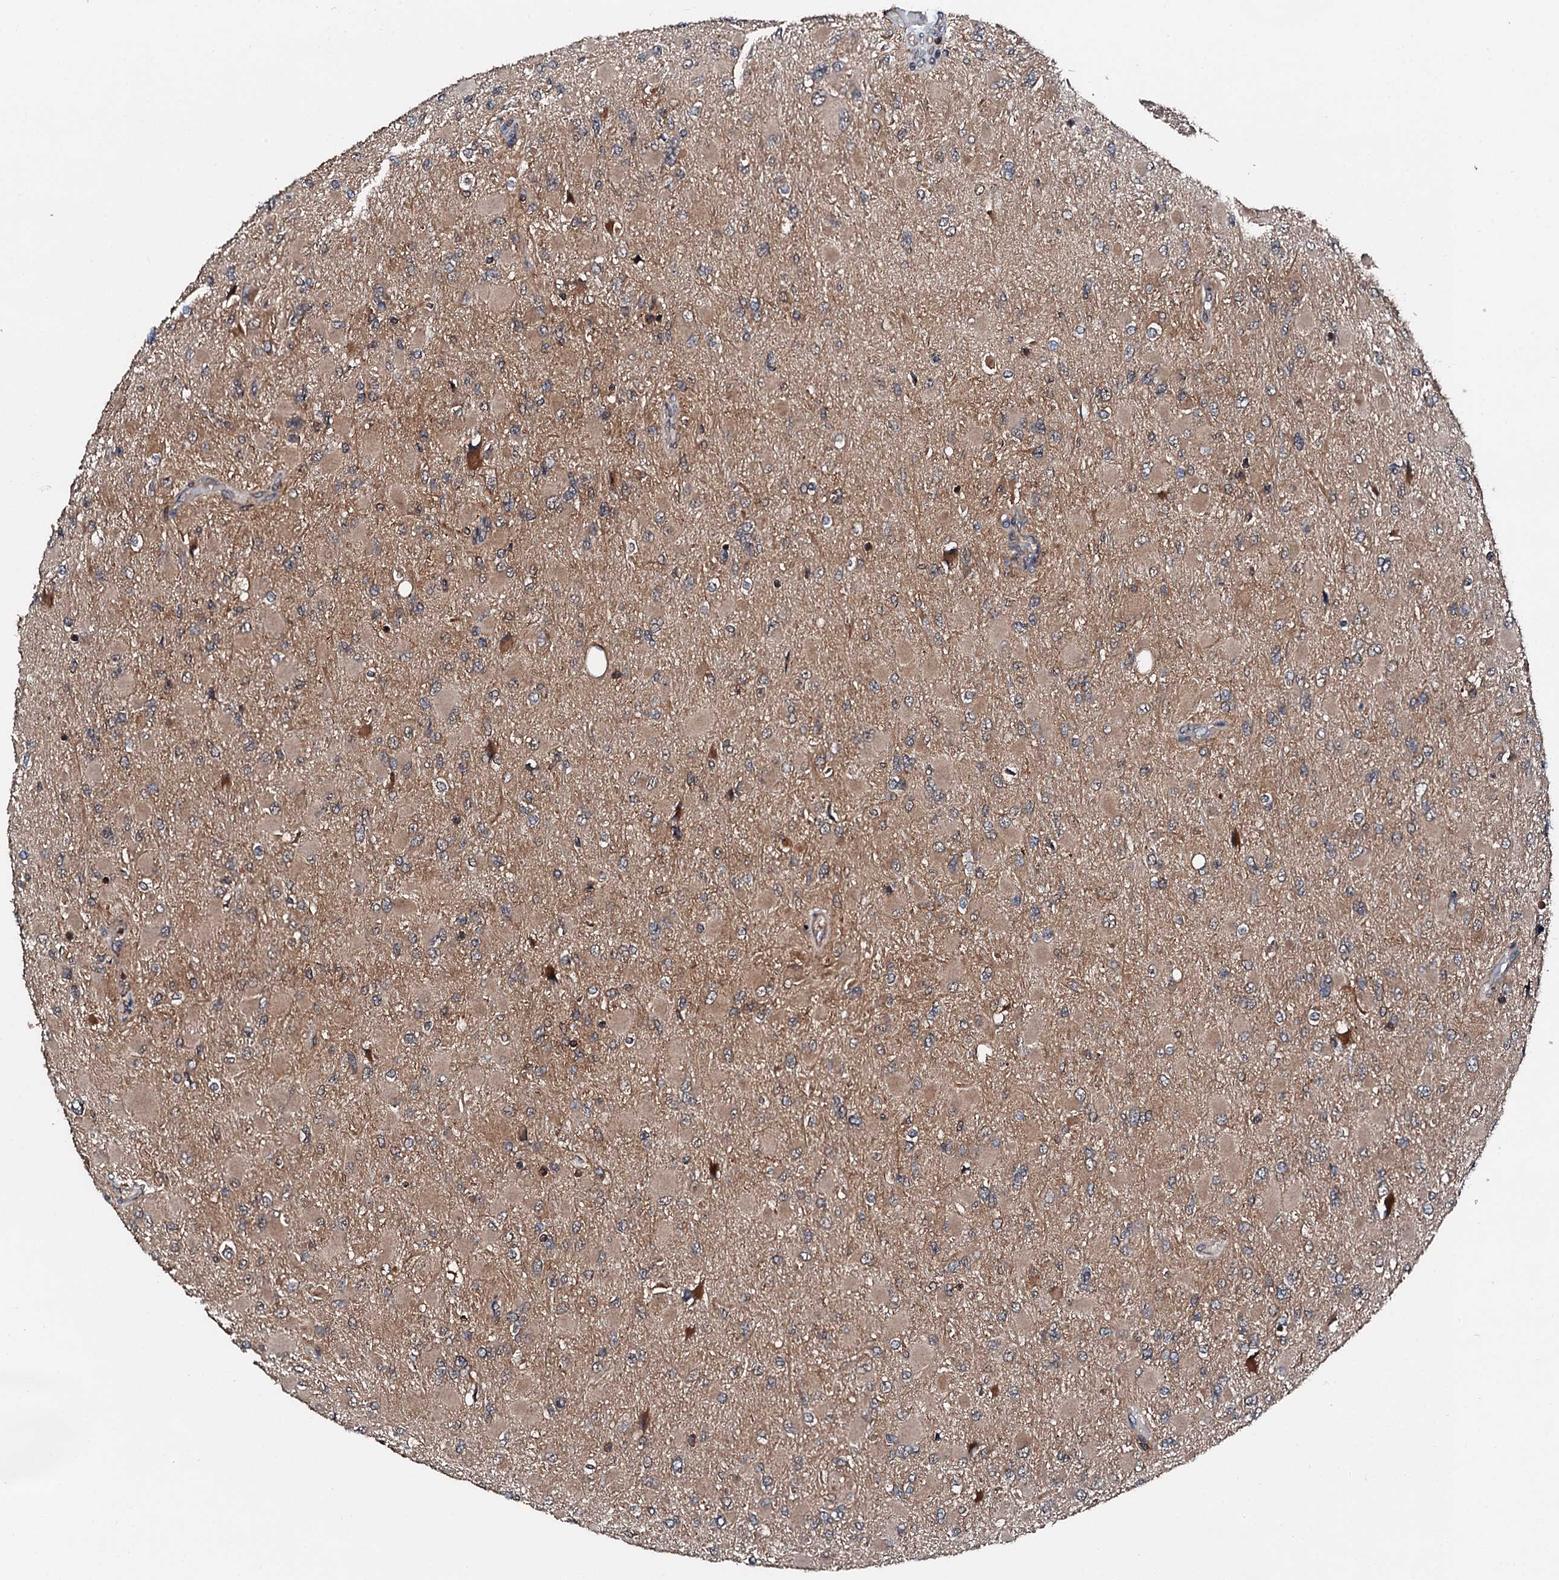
{"staining": {"intensity": "weak", "quantity": ">75%", "location": "cytoplasmic/membranous"}, "tissue": "glioma", "cell_type": "Tumor cells", "image_type": "cancer", "snomed": [{"axis": "morphology", "description": "Glioma, malignant, High grade"}, {"axis": "topography", "description": "Cerebral cortex"}], "caption": "Glioma was stained to show a protein in brown. There is low levels of weak cytoplasmic/membranous positivity in approximately >75% of tumor cells.", "gene": "FGD4", "patient": {"sex": "female", "age": 36}}